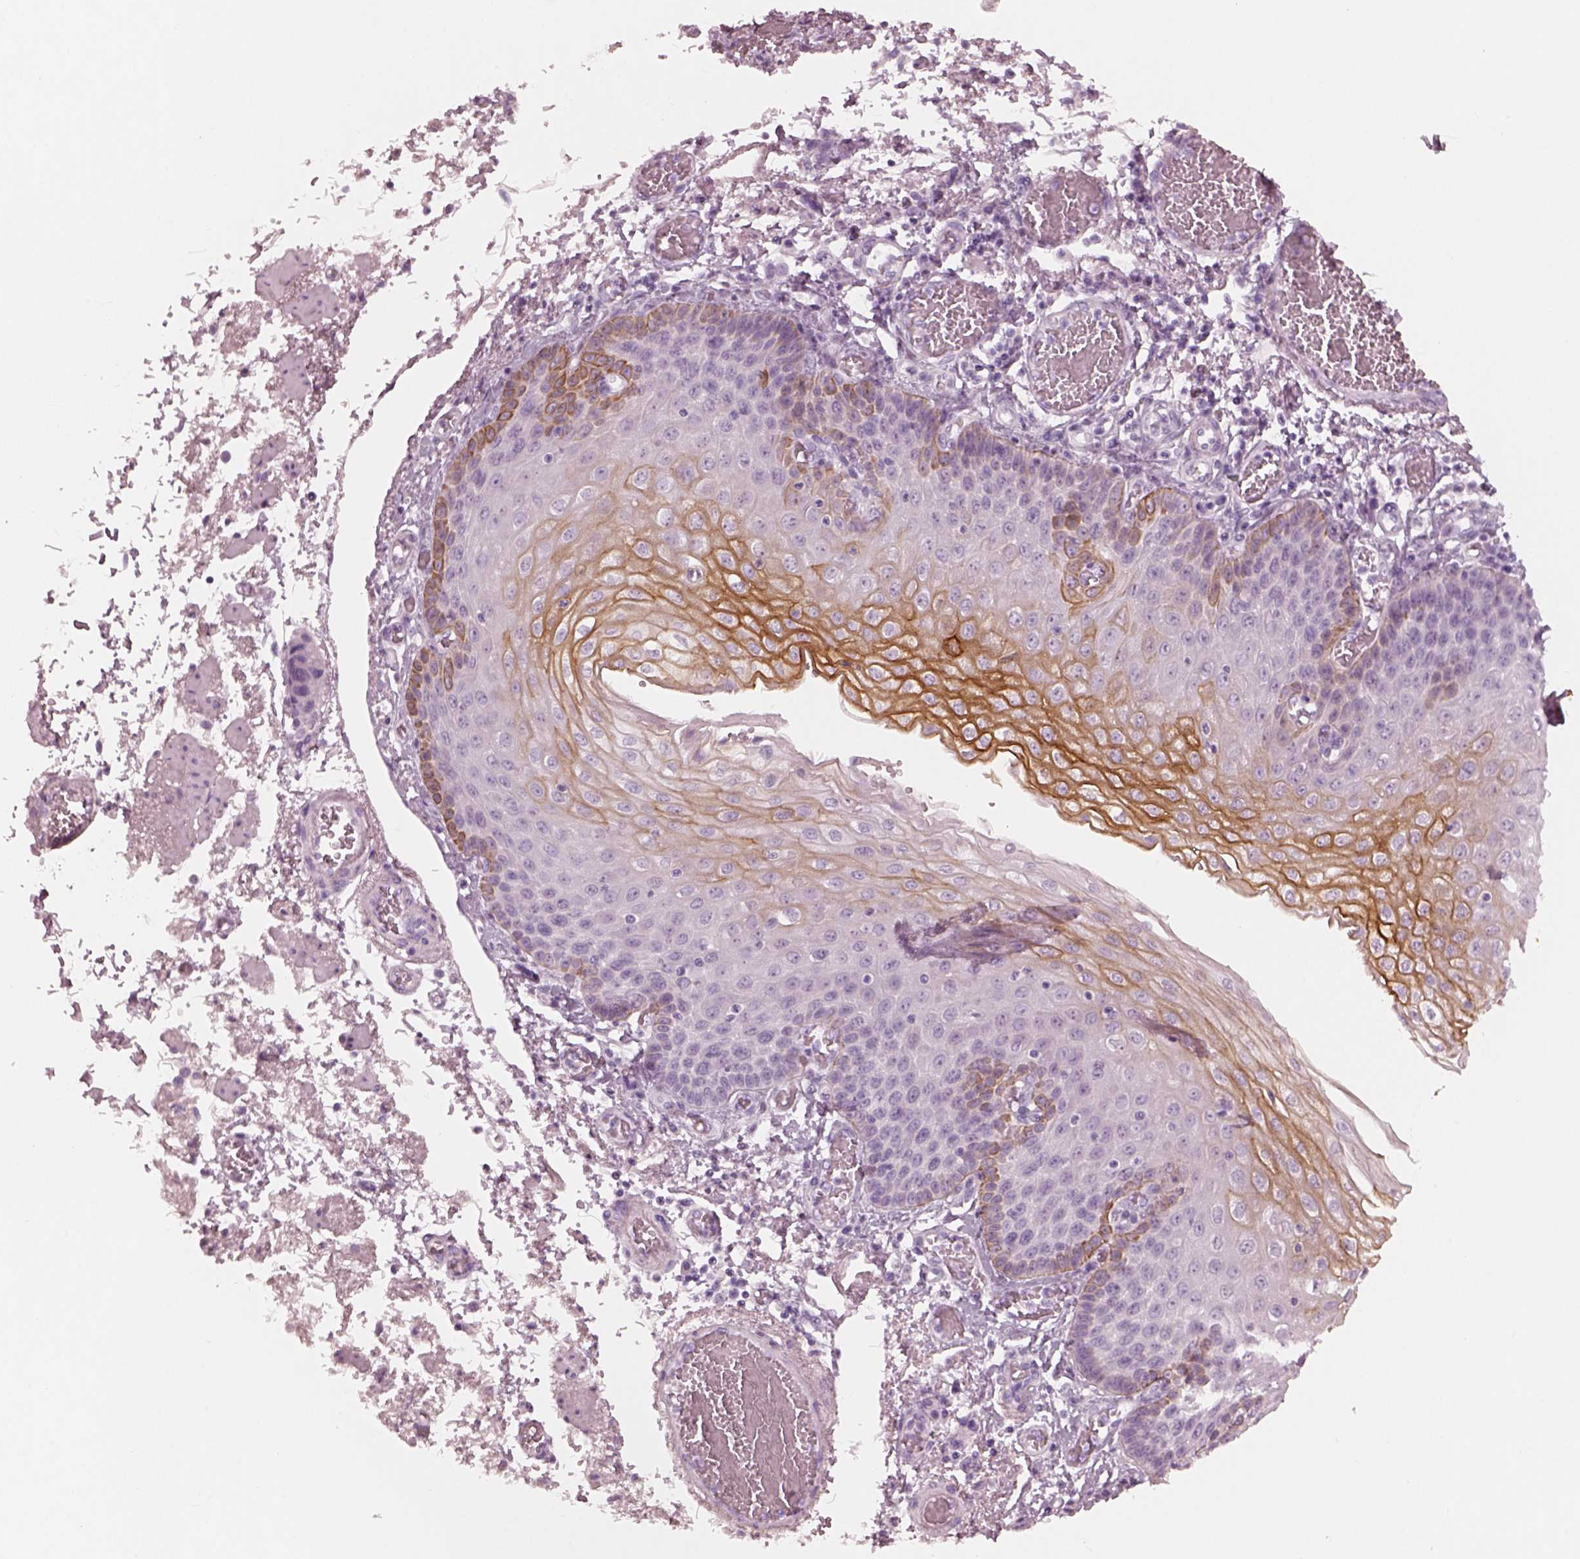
{"staining": {"intensity": "moderate", "quantity": "<25%", "location": "cytoplasmic/membranous"}, "tissue": "esophagus", "cell_type": "Squamous epithelial cells", "image_type": "normal", "snomed": [{"axis": "morphology", "description": "Normal tissue, NOS"}, {"axis": "morphology", "description": "Adenocarcinoma, NOS"}, {"axis": "topography", "description": "Esophagus"}], "caption": "Immunohistochemical staining of benign esophagus demonstrates moderate cytoplasmic/membranous protein positivity in about <25% of squamous epithelial cells.", "gene": "PON3", "patient": {"sex": "male", "age": 81}}